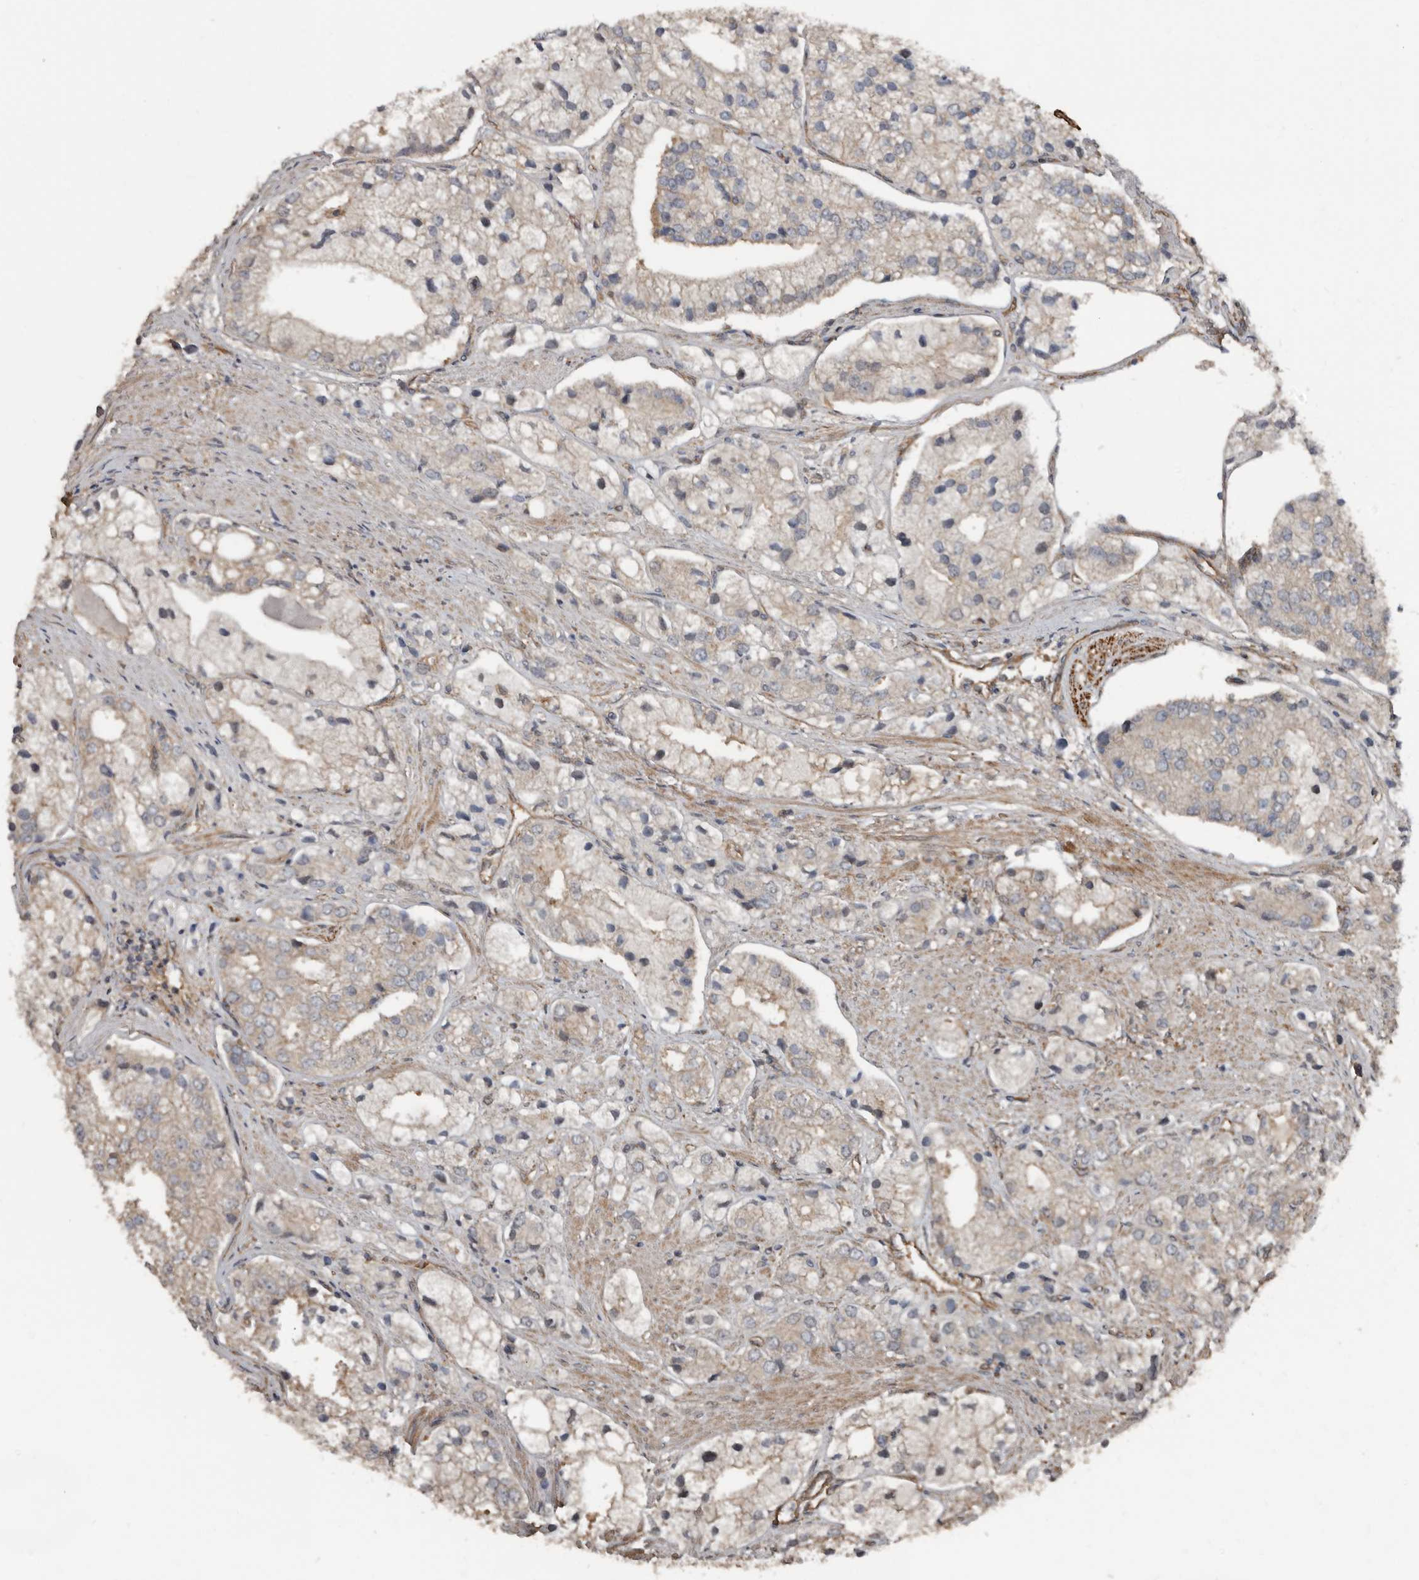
{"staining": {"intensity": "weak", "quantity": "25%-75%", "location": "cytoplasmic/membranous"}, "tissue": "prostate cancer", "cell_type": "Tumor cells", "image_type": "cancer", "snomed": [{"axis": "morphology", "description": "Adenocarcinoma, High grade"}, {"axis": "topography", "description": "Prostate"}], "caption": "IHC of human prostate cancer exhibits low levels of weak cytoplasmic/membranous positivity in approximately 25%-75% of tumor cells.", "gene": "EXOC3L1", "patient": {"sex": "male", "age": 50}}